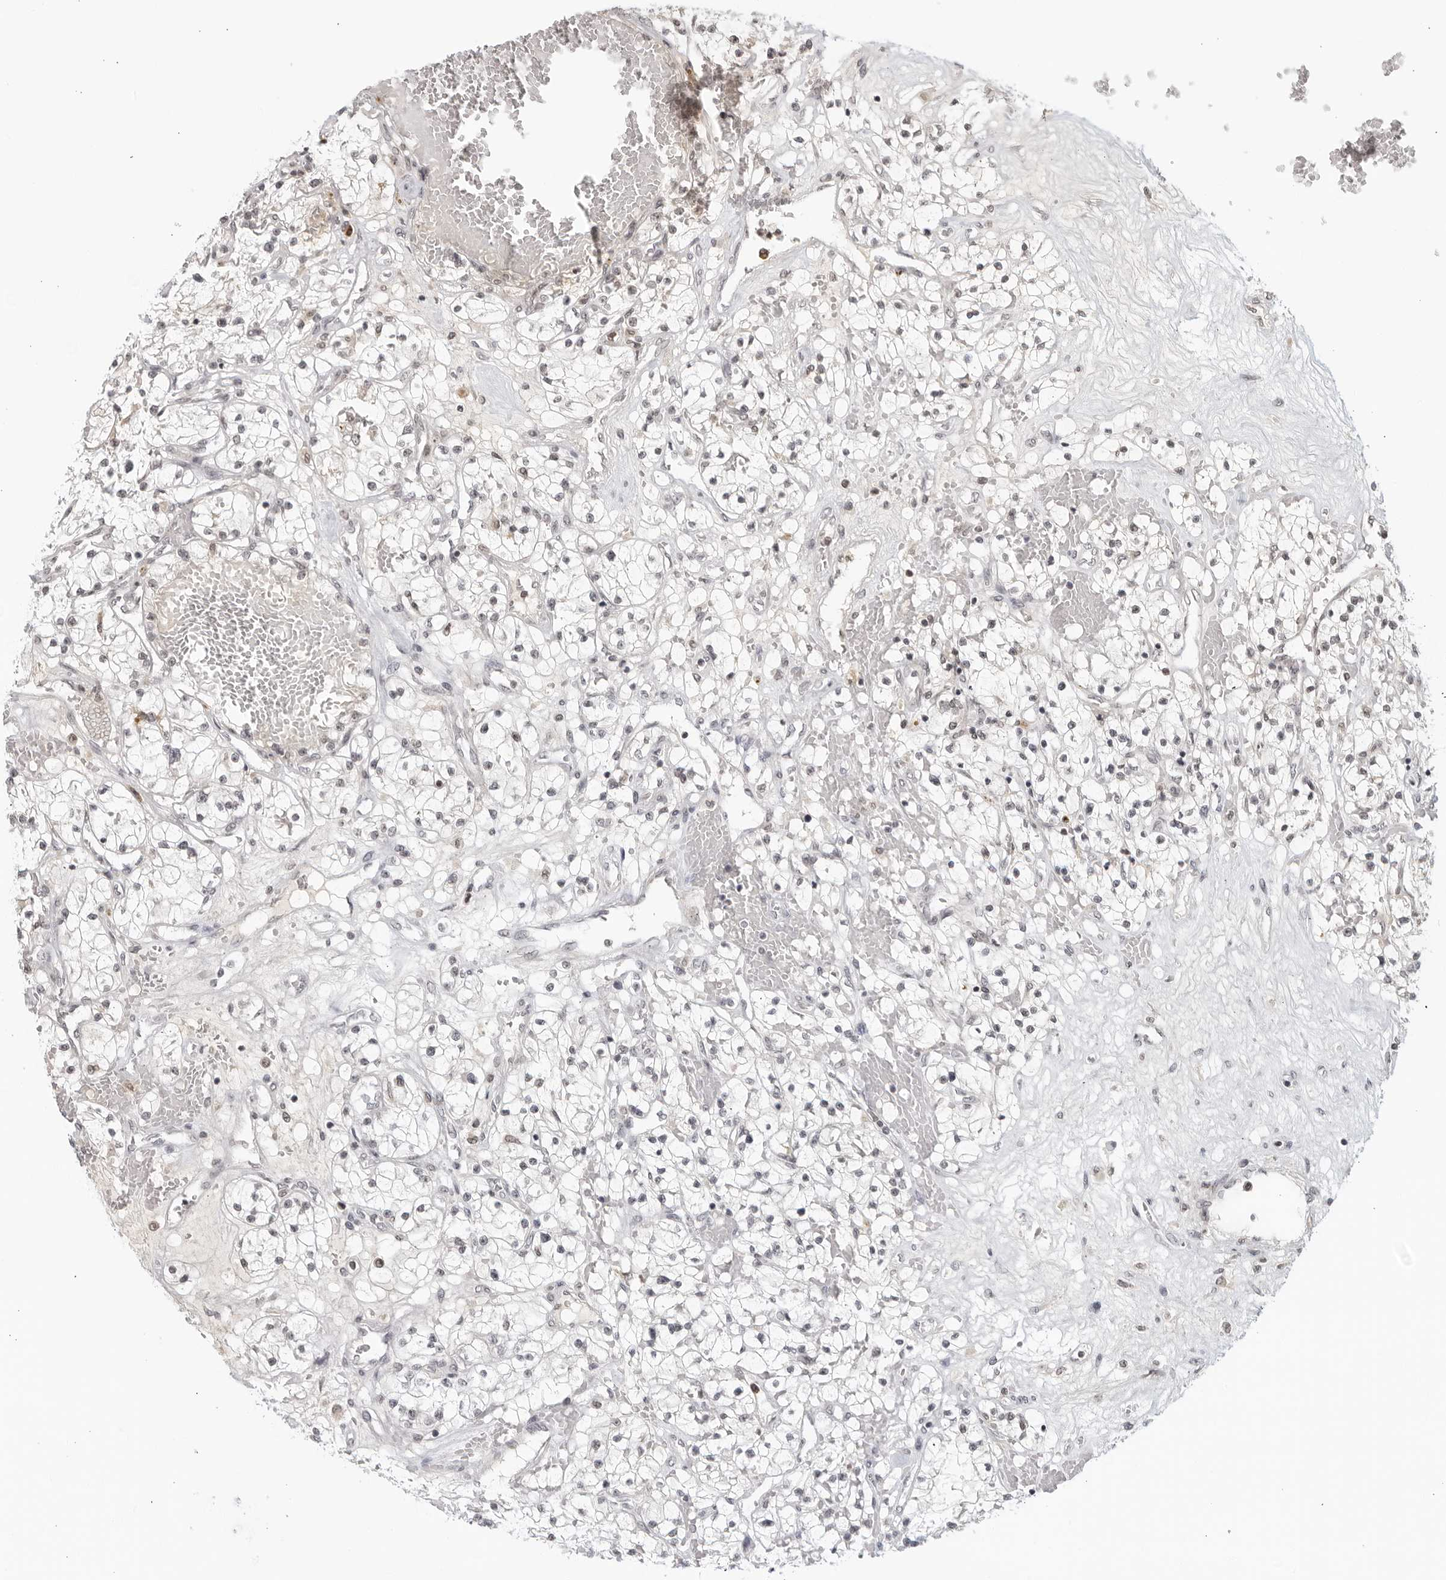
{"staining": {"intensity": "negative", "quantity": "none", "location": "none"}, "tissue": "renal cancer", "cell_type": "Tumor cells", "image_type": "cancer", "snomed": [{"axis": "morphology", "description": "Normal tissue, NOS"}, {"axis": "morphology", "description": "Adenocarcinoma, NOS"}, {"axis": "topography", "description": "Kidney"}], "caption": "The image demonstrates no significant positivity in tumor cells of renal cancer (adenocarcinoma).", "gene": "RAB11FIP3", "patient": {"sex": "male", "age": 68}}